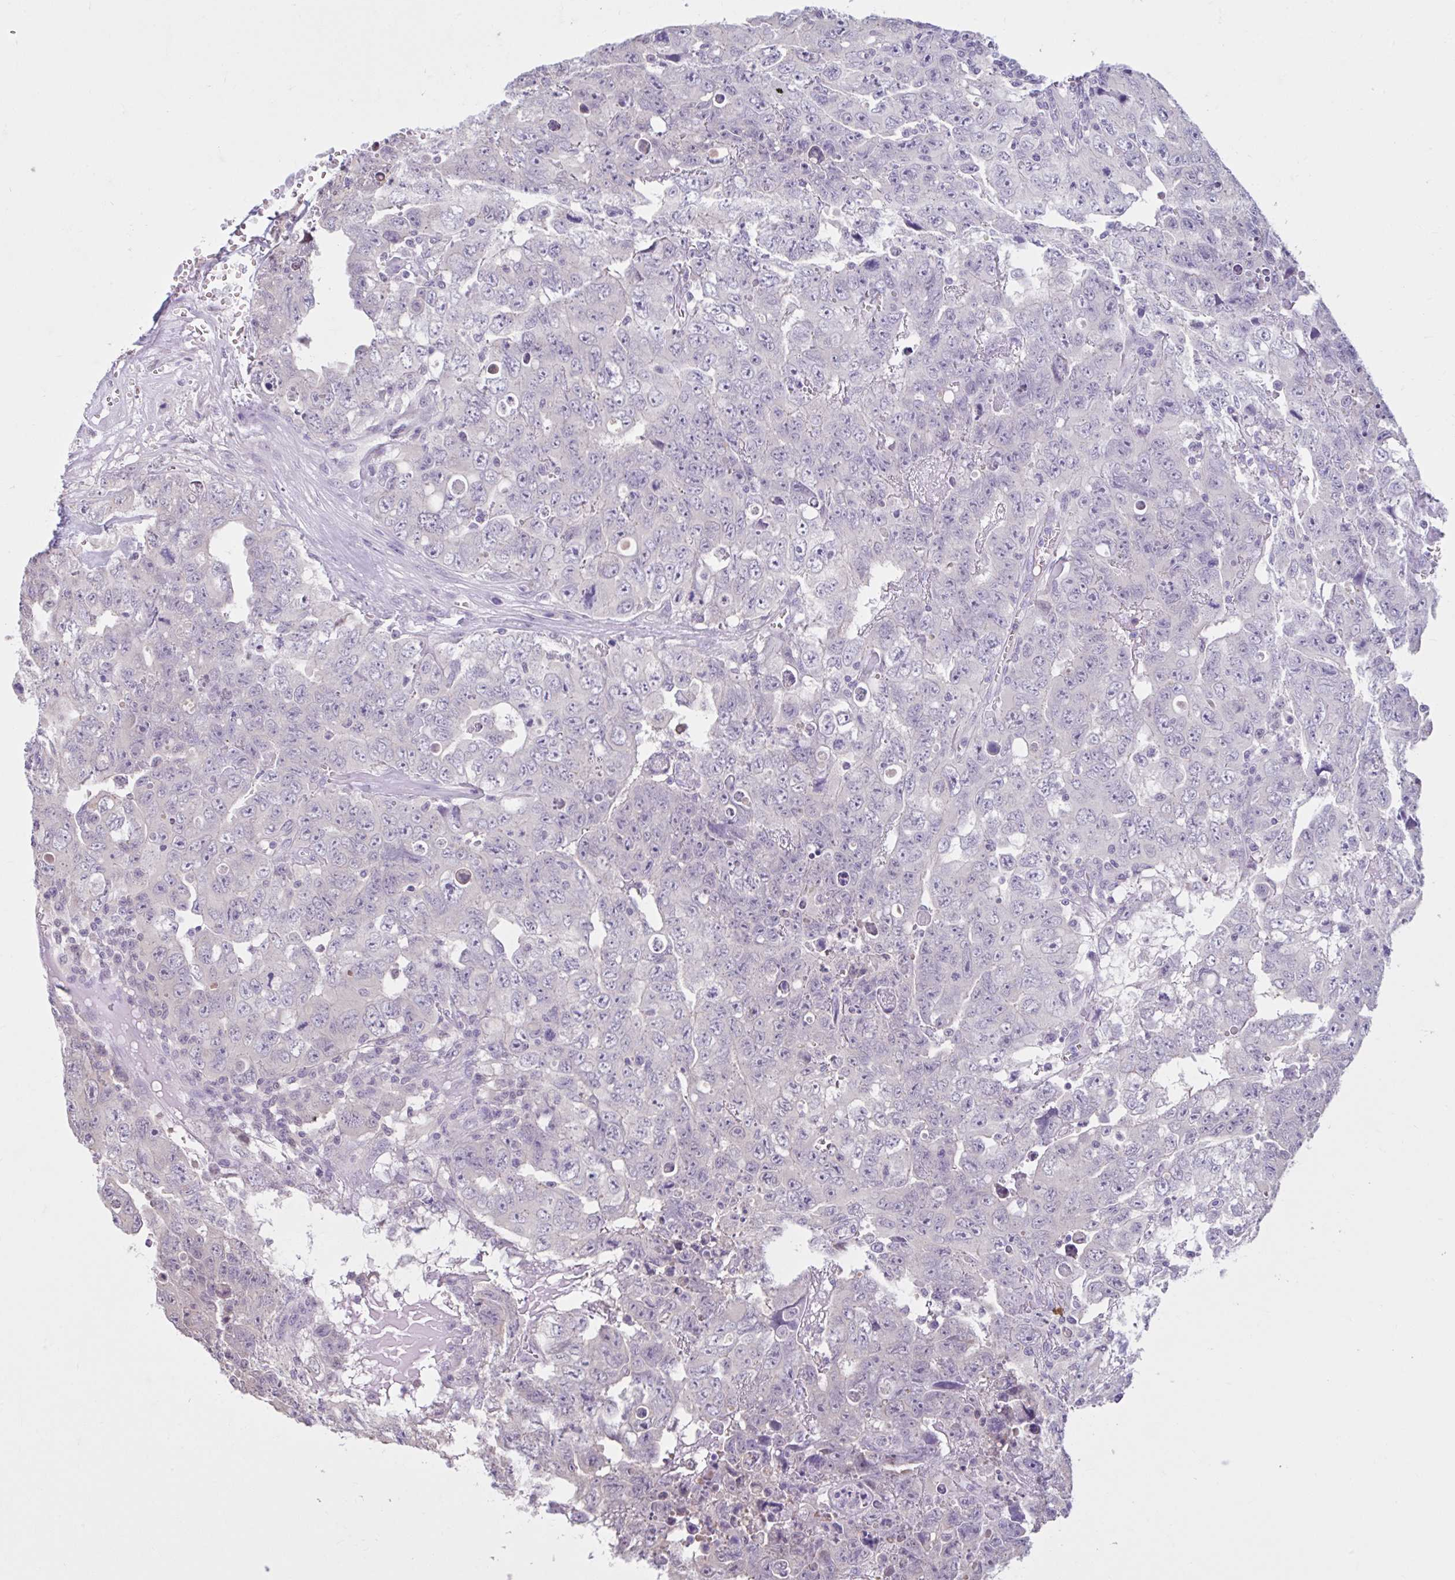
{"staining": {"intensity": "negative", "quantity": "none", "location": "none"}, "tissue": "testis cancer", "cell_type": "Tumor cells", "image_type": "cancer", "snomed": [{"axis": "morphology", "description": "Carcinoma, Embryonal, NOS"}, {"axis": "topography", "description": "Testis"}], "caption": "IHC image of human testis cancer (embryonal carcinoma) stained for a protein (brown), which reveals no positivity in tumor cells.", "gene": "CDH19", "patient": {"sex": "male", "age": 24}}